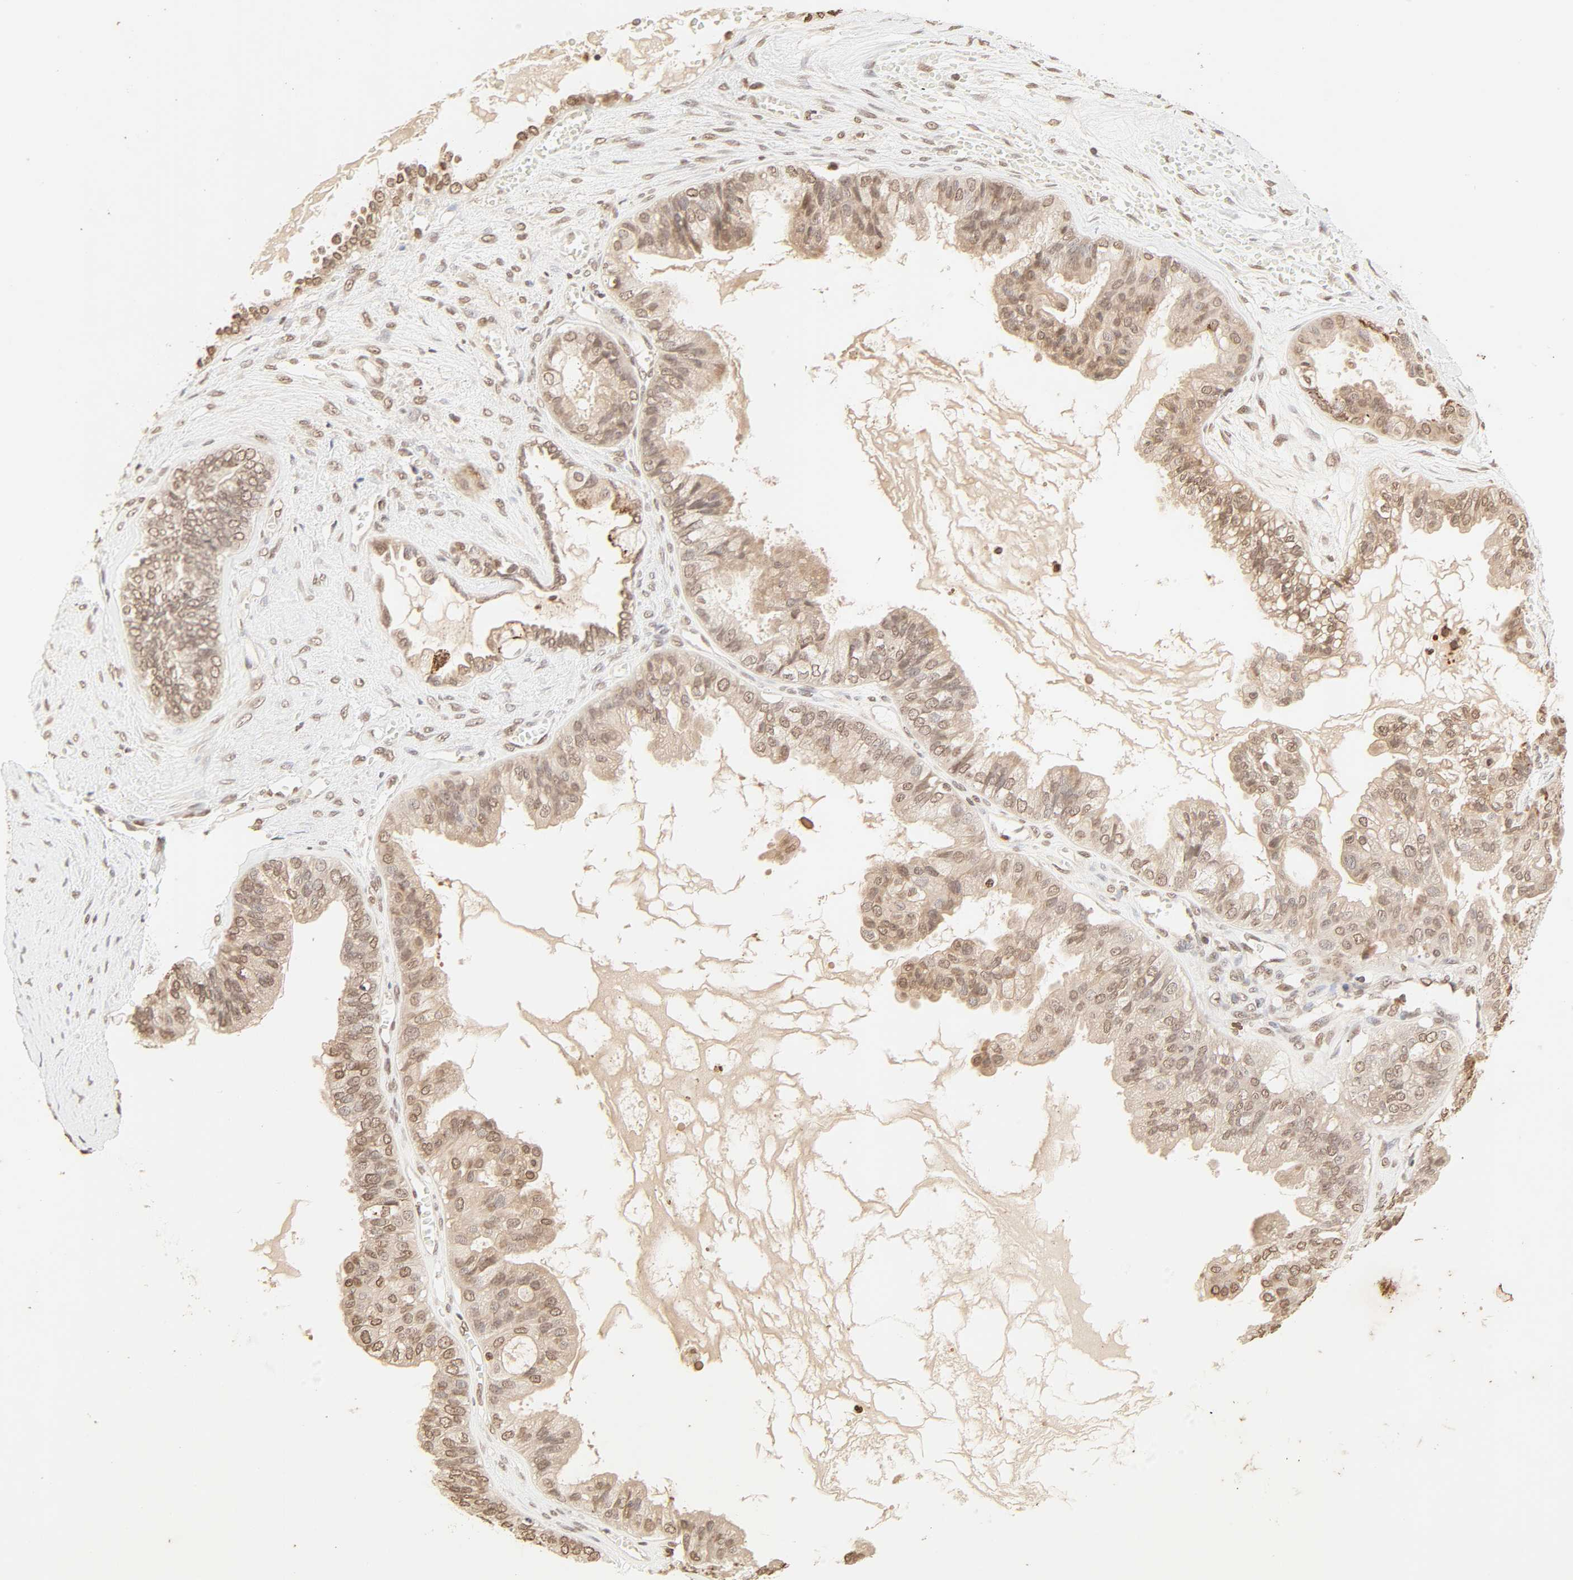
{"staining": {"intensity": "moderate", "quantity": ">75%", "location": "cytoplasmic/membranous,nuclear"}, "tissue": "ovarian cancer", "cell_type": "Tumor cells", "image_type": "cancer", "snomed": [{"axis": "morphology", "description": "Carcinoma, NOS"}, {"axis": "morphology", "description": "Carcinoma, endometroid"}, {"axis": "topography", "description": "Ovary"}], "caption": "The immunohistochemical stain shows moderate cytoplasmic/membranous and nuclear expression in tumor cells of ovarian cancer (carcinoma) tissue. The staining is performed using DAB brown chromogen to label protein expression. The nuclei are counter-stained blue using hematoxylin.", "gene": "TBL1X", "patient": {"sex": "female", "age": 50}}